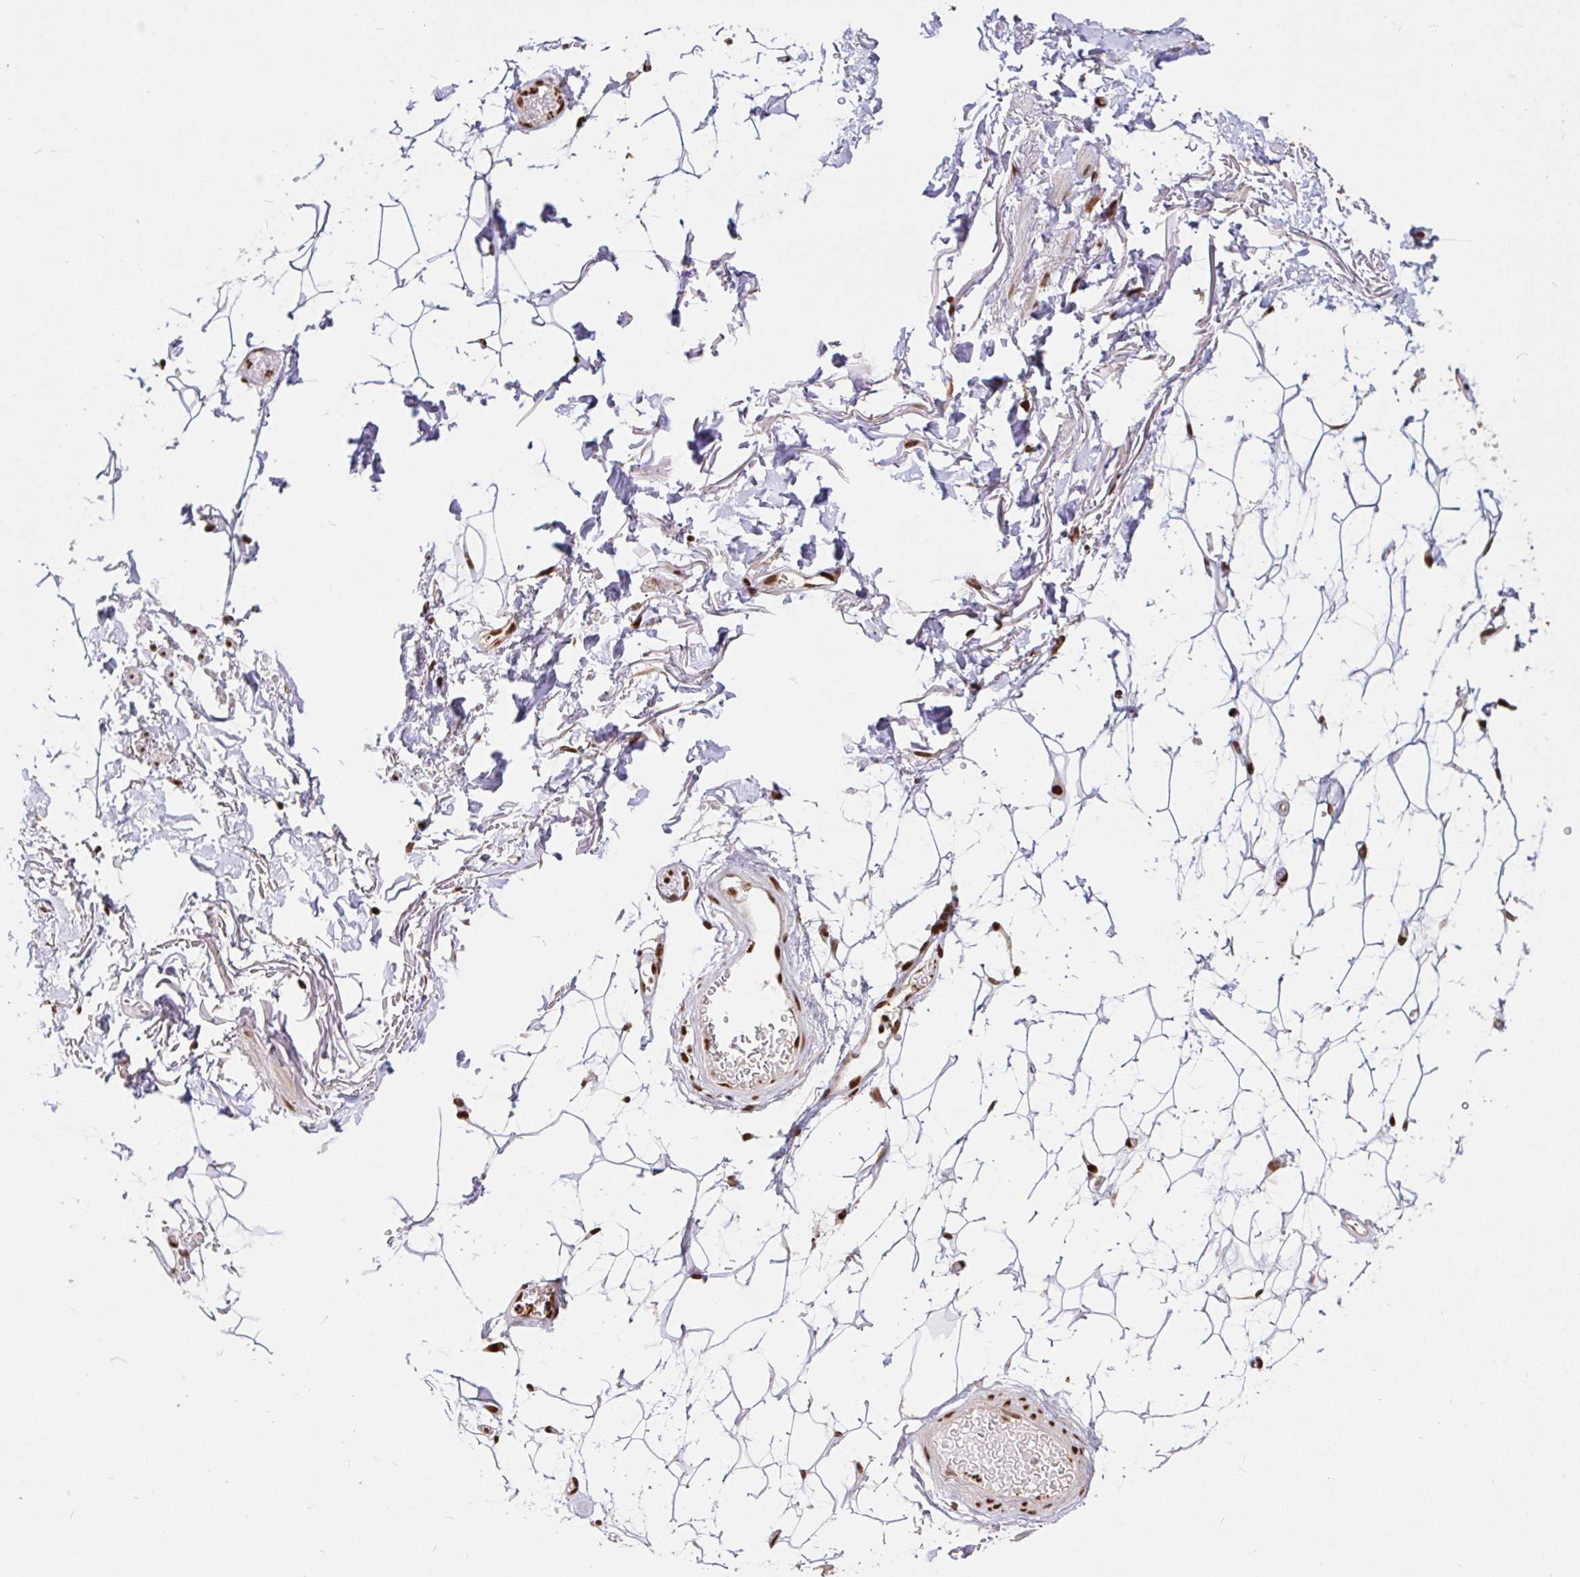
{"staining": {"intensity": "moderate", "quantity": "<25%", "location": "nuclear"}, "tissue": "adipose tissue", "cell_type": "Adipocytes", "image_type": "normal", "snomed": [{"axis": "morphology", "description": "Normal tissue, NOS"}, {"axis": "topography", "description": "Anal"}, {"axis": "topography", "description": "Peripheral nerve tissue"}], "caption": "Adipose tissue stained for a protein (brown) exhibits moderate nuclear positive staining in about <25% of adipocytes.", "gene": "SP3", "patient": {"sex": "male", "age": 78}}